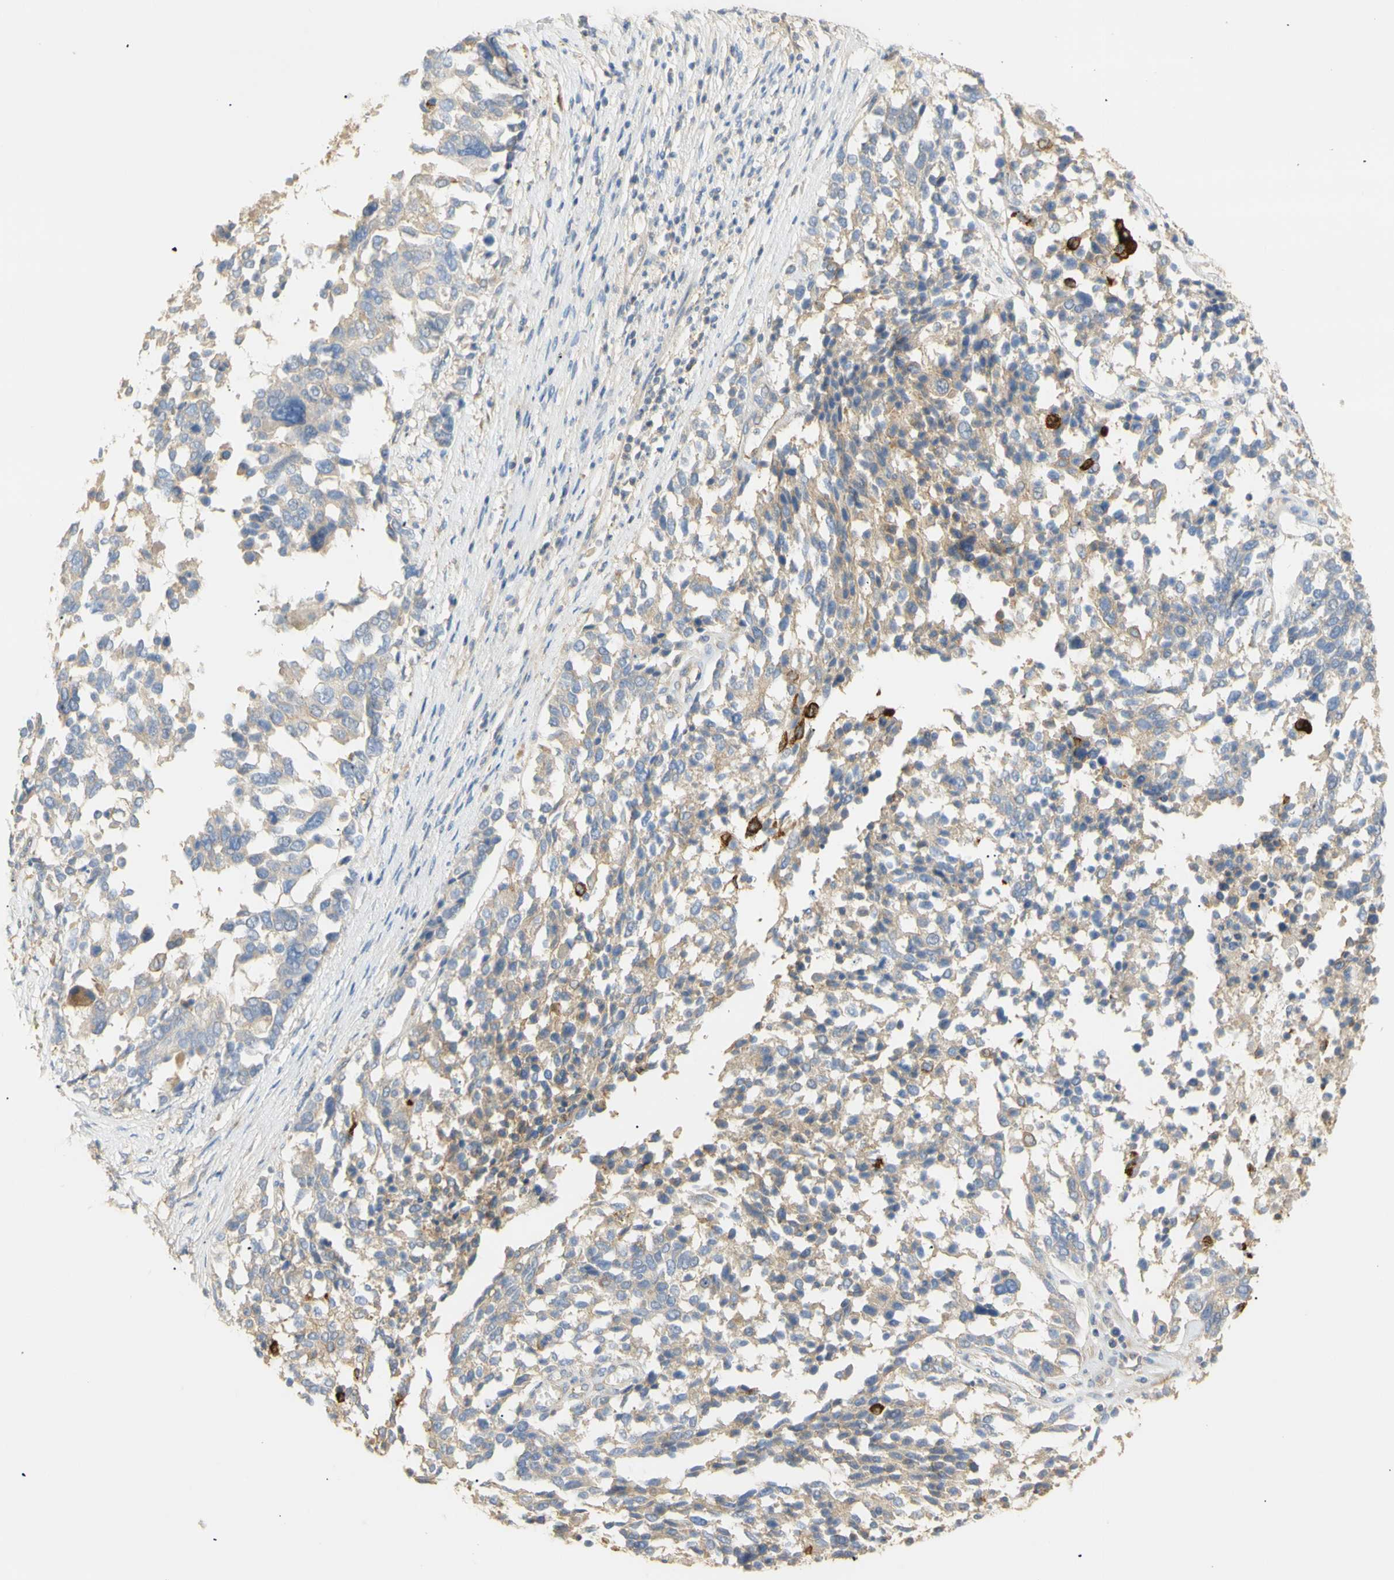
{"staining": {"intensity": "negative", "quantity": "none", "location": "none"}, "tissue": "ovarian cancer", "cell_type": "Tumor cells", "image_type": "cancer", "snomed": [{"axis": "morphology", "description": "Cystadenocarcinoma, serous, NOS"}, {"axis": "topography", "description": "Ovary"}], "caption": "An immunohistochemistry histopathology image of ovarian serous cystadenocarcinoma is shown. There is no staining in tumor cells of ovarian serous cystadenocarcinoma.", "gene": "KCNE4", "patient": {"sex": "female", "age": 44}}